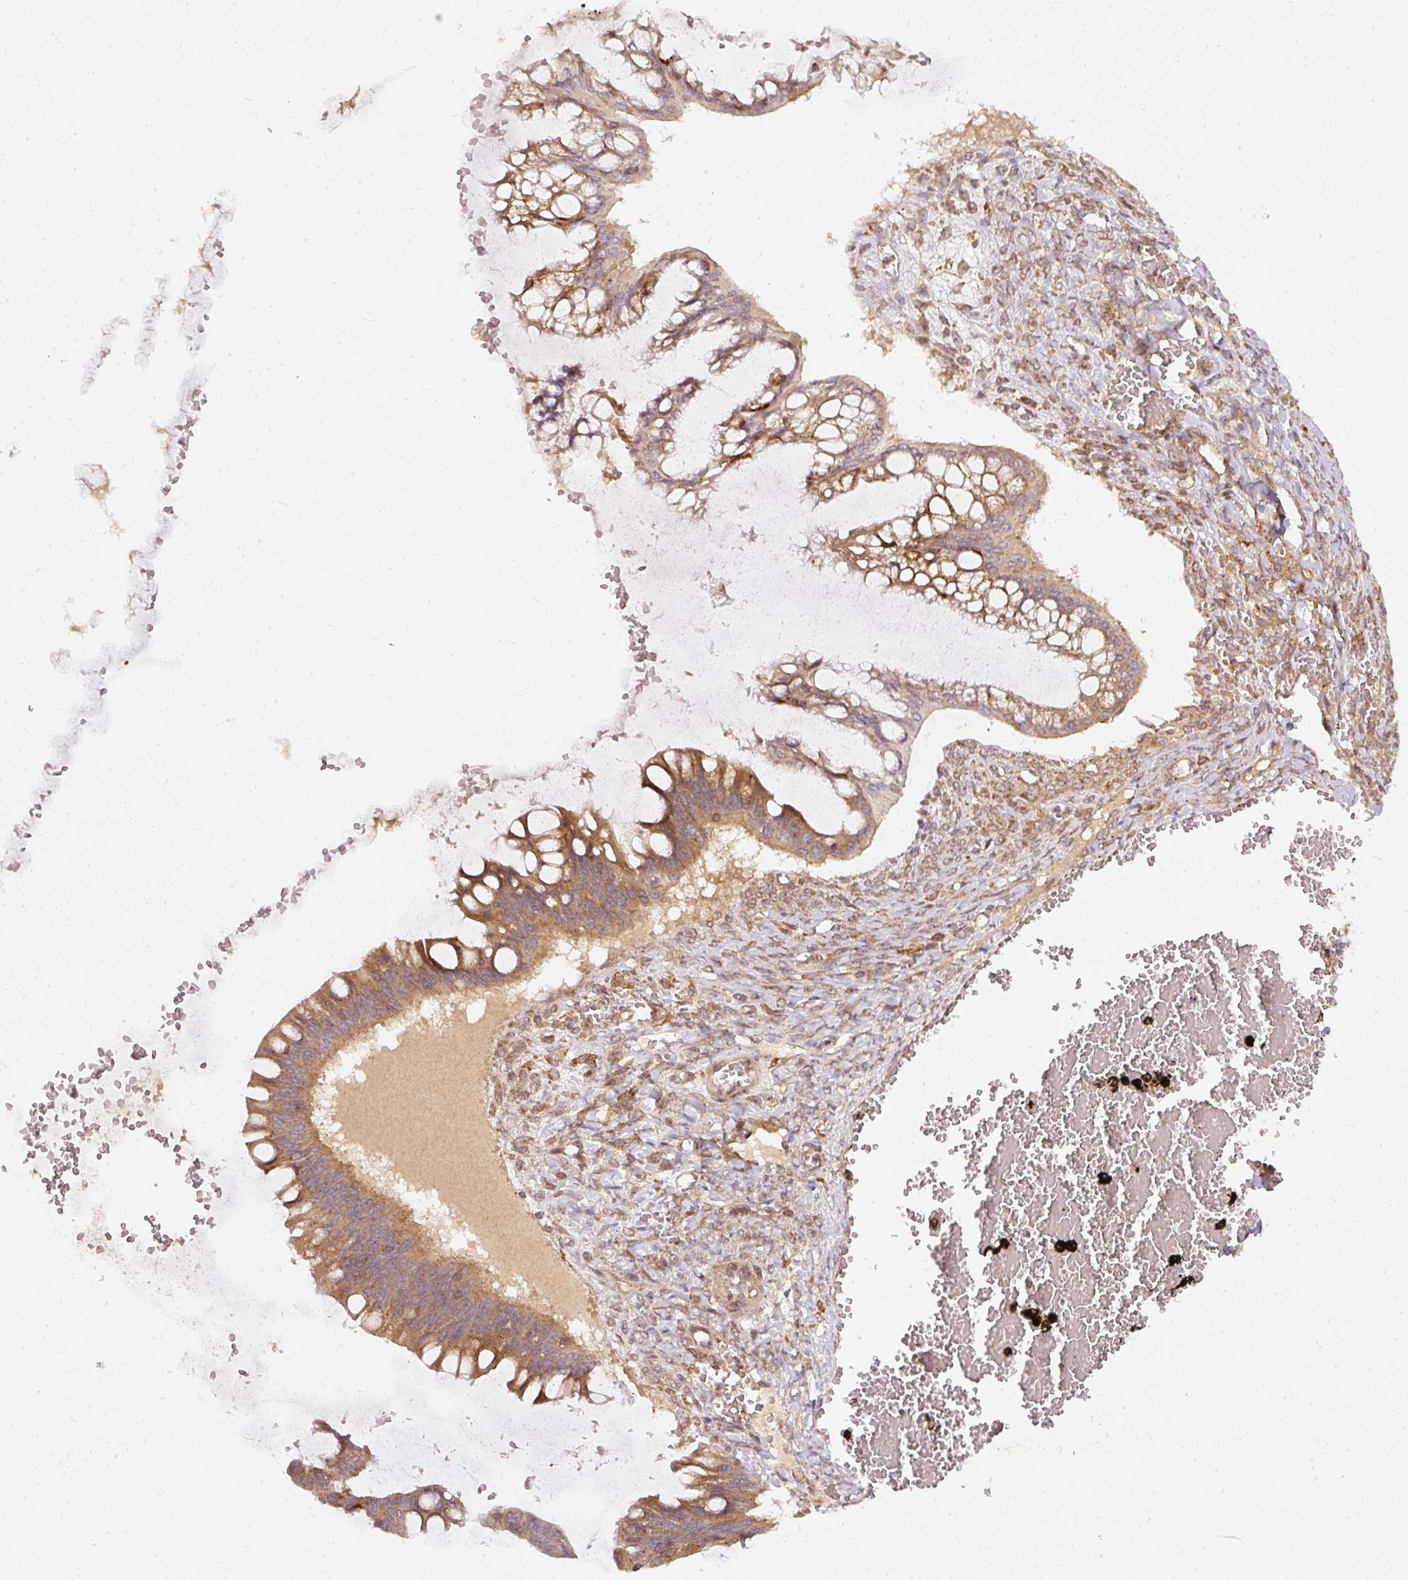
{"staining": {"intensity": "moderate", "quantity": ">75%", "location": "cytoplasmic/membranous"}, "tissue": "ovarian cancer", "cell_type": "Tumor cells", "image_type": "cancer", "snomed": [{"axis": "morphology", "description": "Cystadenocarcinoma, mucinous, NOS"}, {"axis": "topography", "description": "Ovary"}], "caption": "DAB immunohistochemical staining of mucinous cystadenocarcinoma (ovarian) shows moderate cytoplasmic/membranous protein positivity in about >75% of tumor cells.", "gene": "ZNF580", "patient": {"sex": "female", "age": 73}}